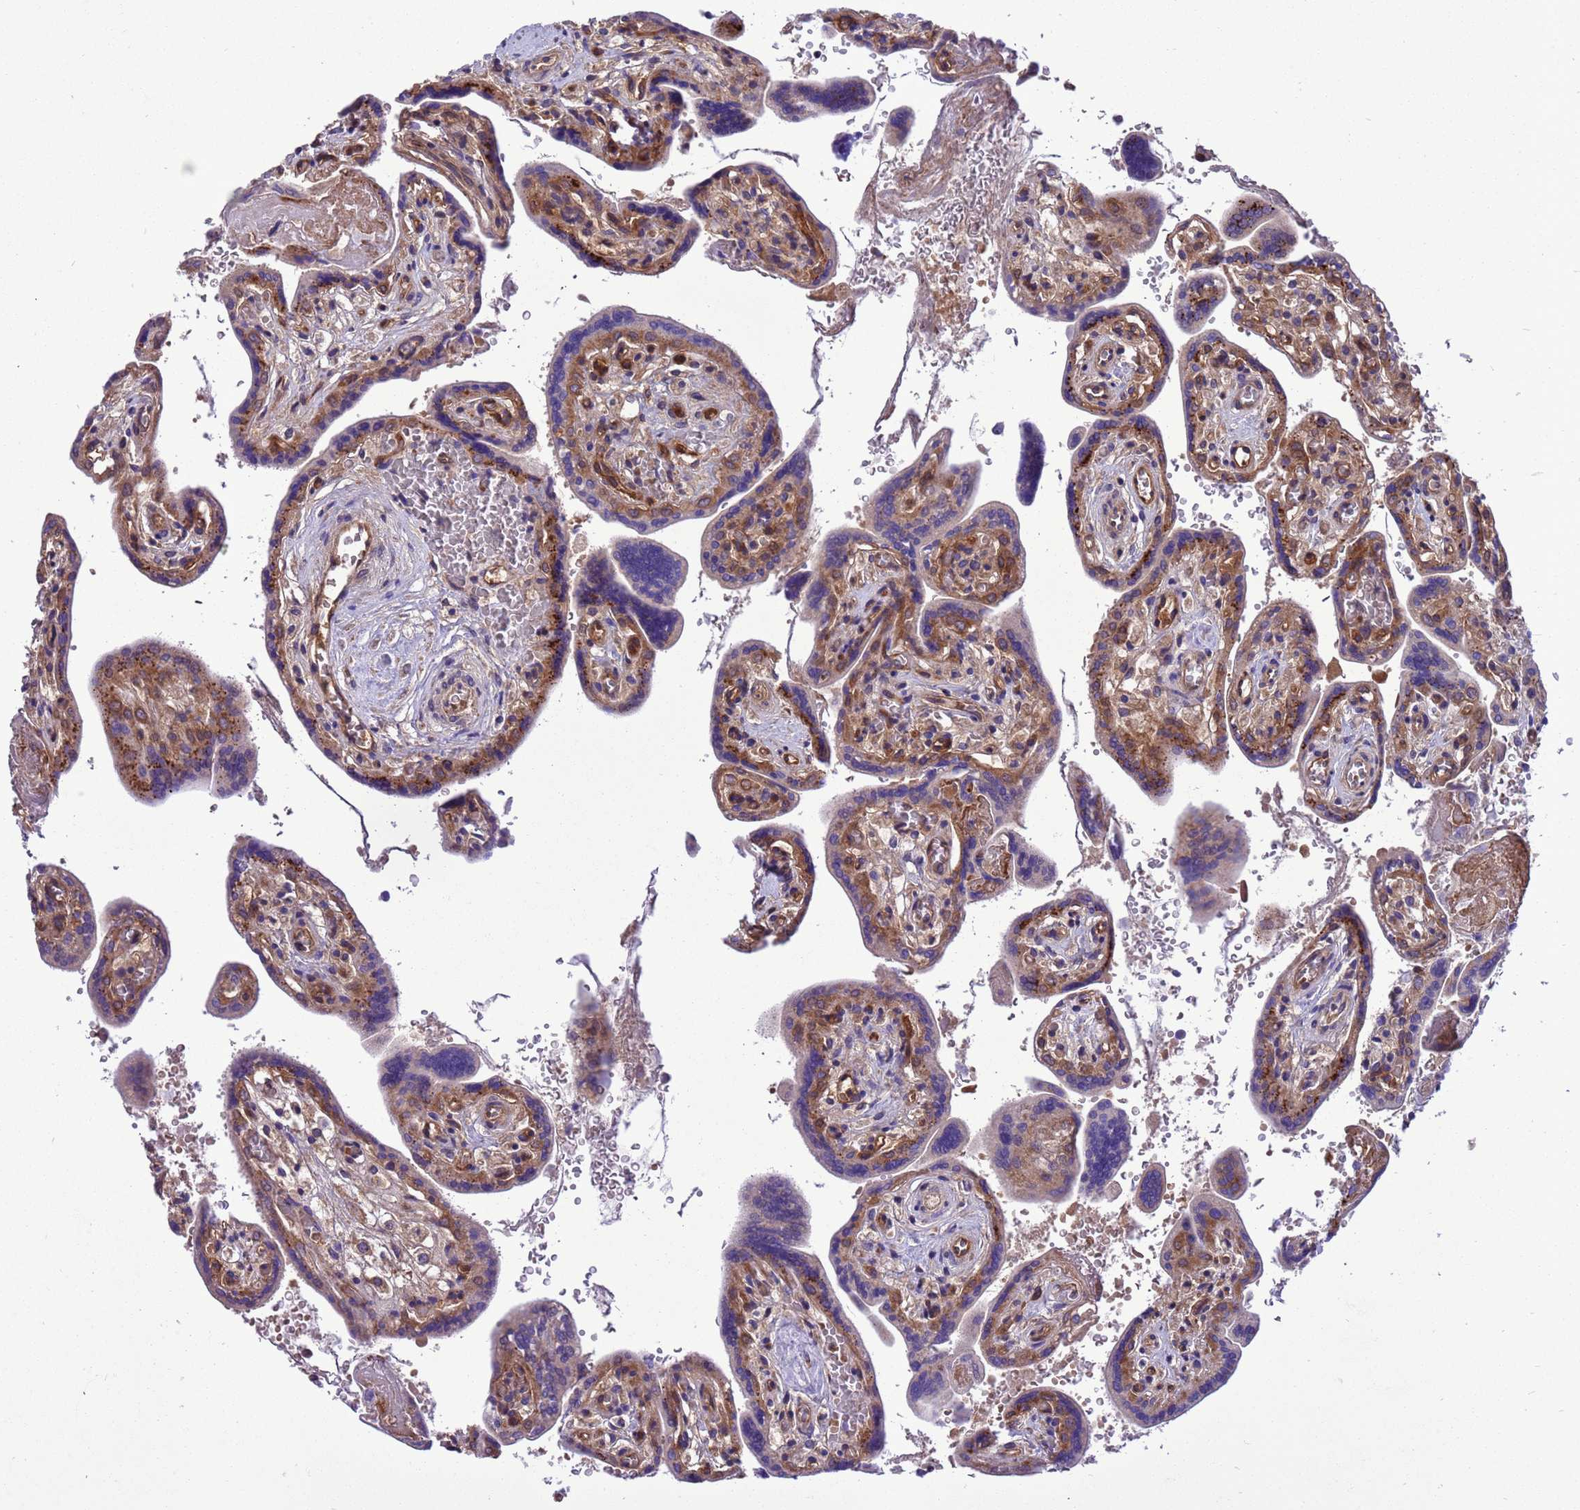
{"staining": {"intensity": "moderate", "quantity": "25%-75%", "location": "cytoplasmic/membranous"}, "tissue": "placenta", "cell_type": "Trophoblastic cells", "image_type": "normal", "snomed": [{"axis": "morphology", "description": "Normal tissue, NOS"}, {"axis": "topography", "description": "Placenta"}], "caption": "The image shows immunohistochemical staining of benign placenta. There is moderate cytoplasmic/membranous positivity is appreciated in about 25%-75% of trophoblastic cells.", "gene": "RABEP2", "patient": {"sex": "female", "age": 37}}